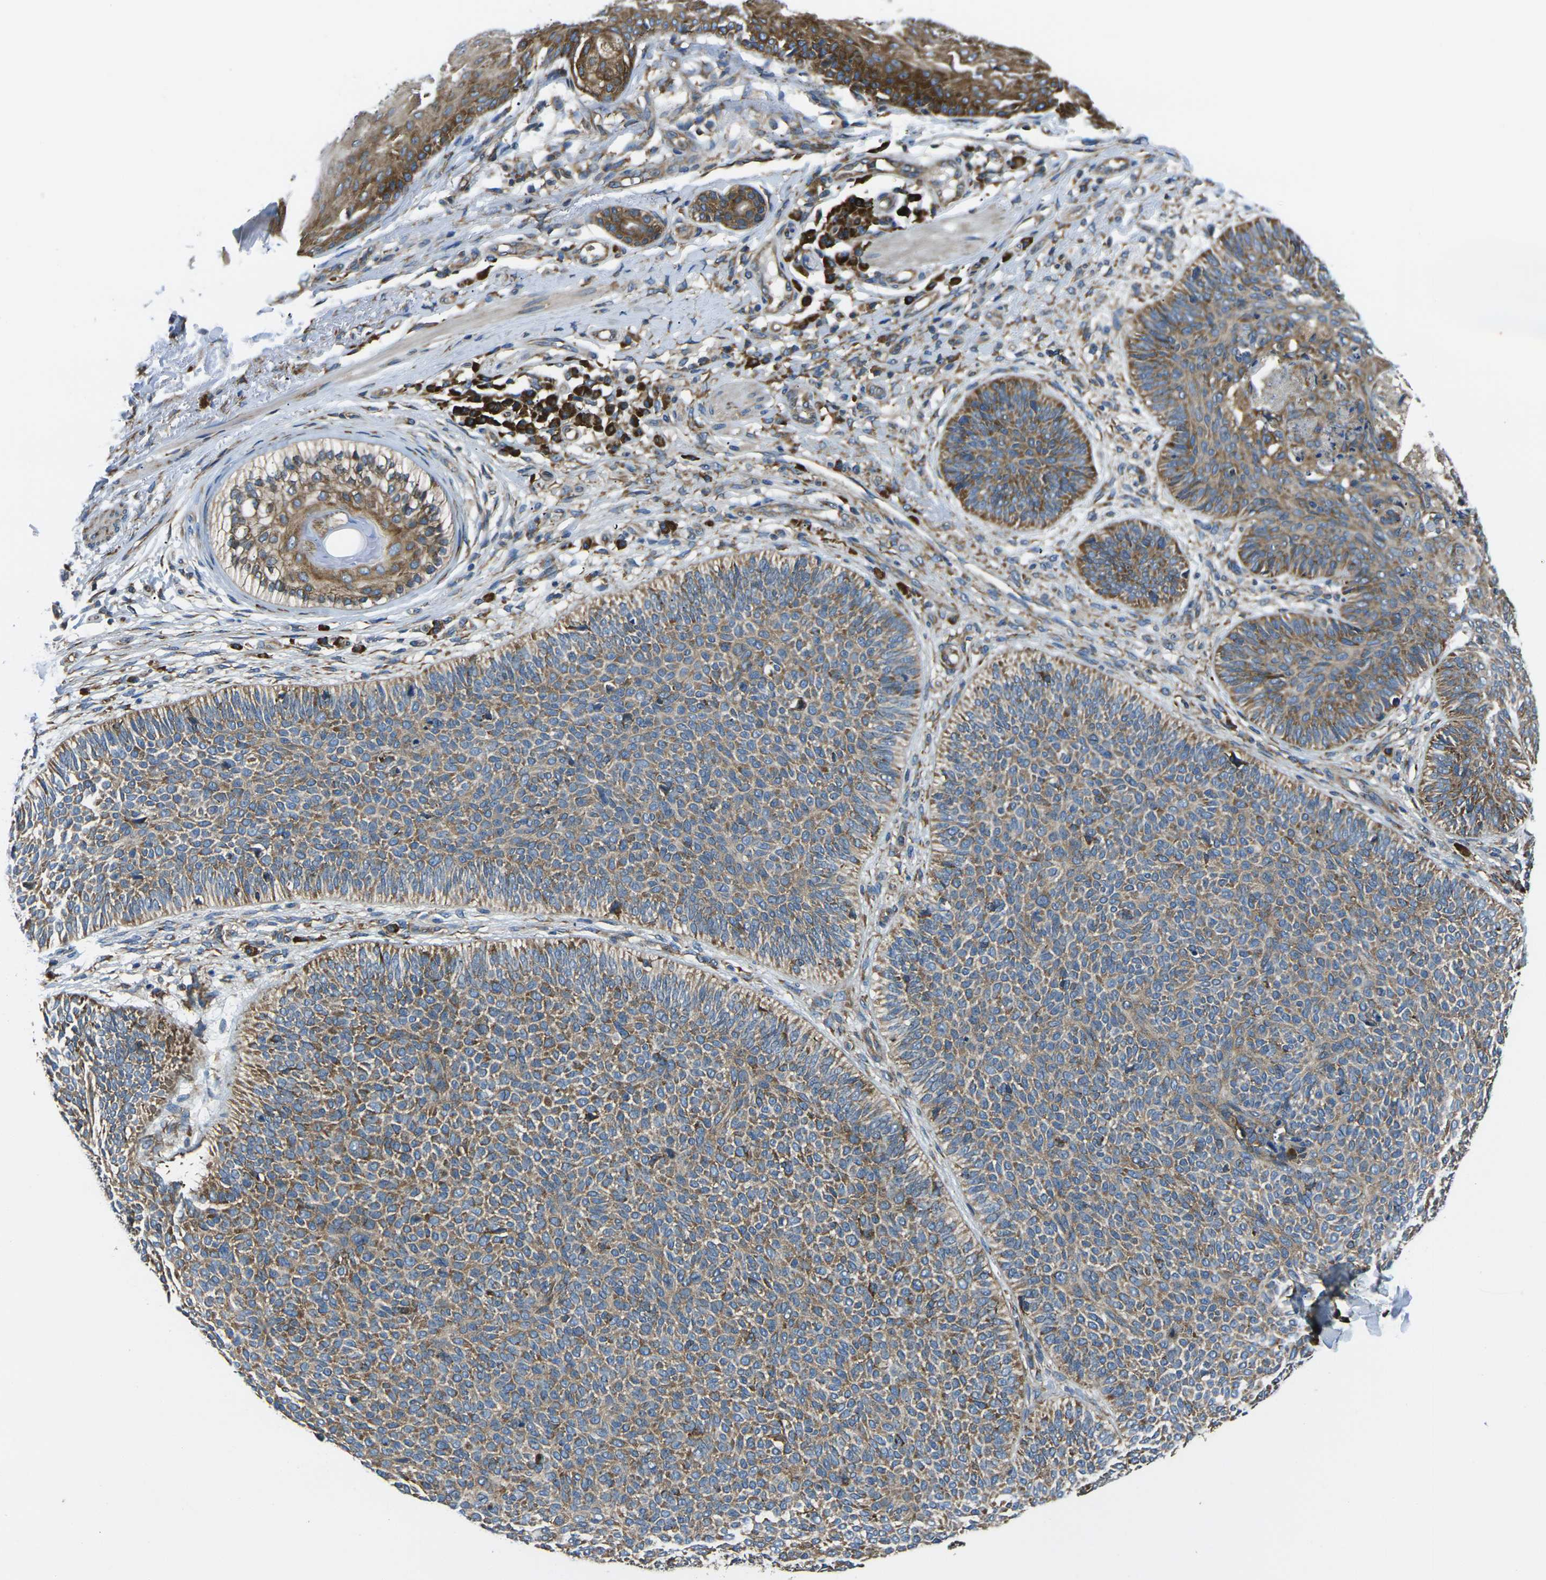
{"staining": {"intensity": "moderate", "quantity": ">75%", "location": "cytoplasmic/membranous"}, "tissue": "skin cancer", "cell_type": "Tumor cells", "image_type": "cancer", "snomed": [{"axis": "morphology", "description": "Normal tissue, NOS"}, {"axis": "morphology", "description": "Basal cell carcinoma"}, {"axis": "topography", "description": "Skin"}], "caption": "Human skin cancer (basal cell carcinoma) stained with a protein marker shows moderate staining in tumor cells.", "gene": "RPSA", "patient": {"sex": "male", "age": 52}}